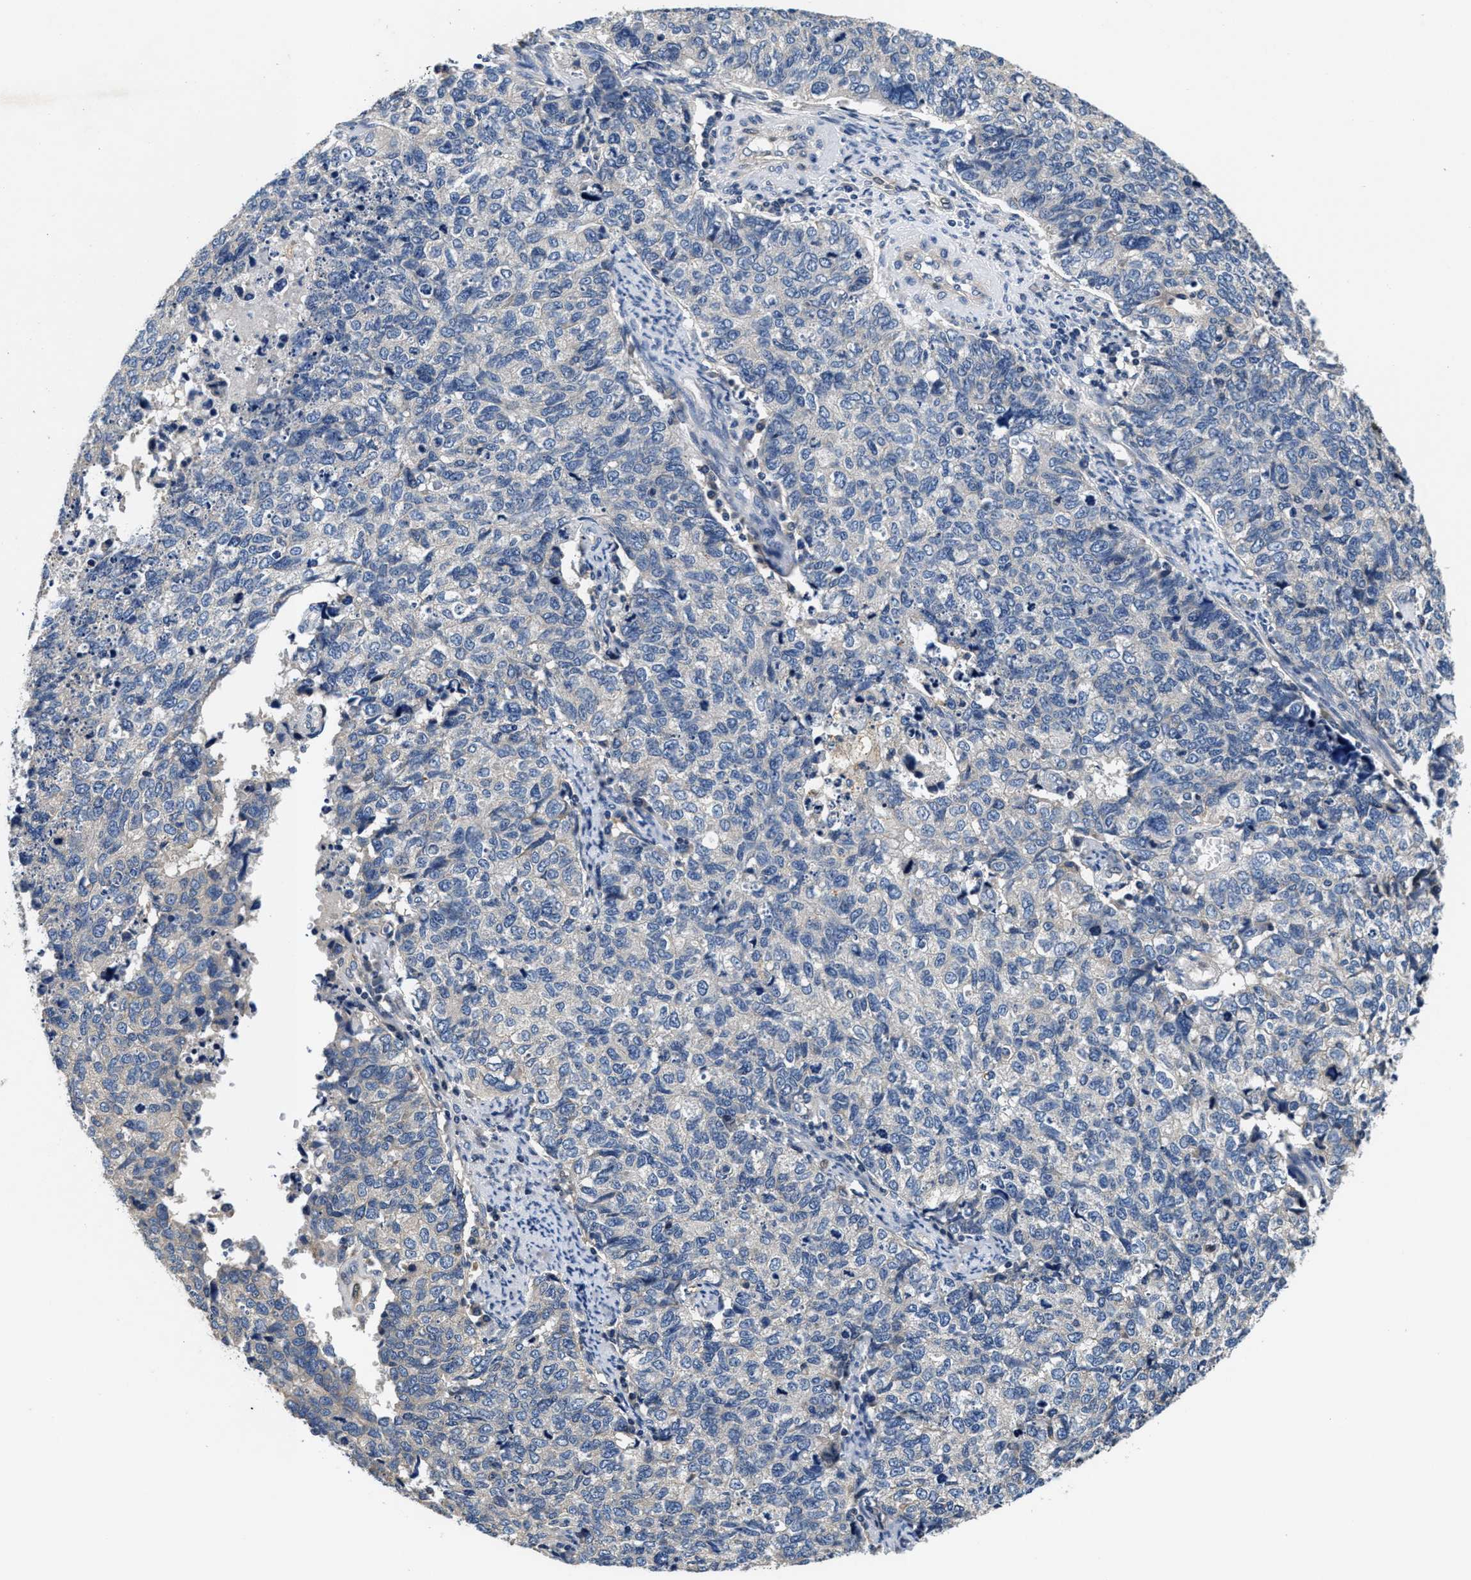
{"staining": {"intensity": "negative", "quantity": "none", "location": "none"}, "tissue": "cervical cancer", "cell_type": "Tumor cells", "image_type": "cancer", "snomed": [{"axis": "morphology", "description": "Squamous cell carcinoma, NOS"}, {"axis": "topography", "description": "Cervix"}], "caption": "High magnification brightfield microscopy of cervical squamous cell carcinoma stained with DAB (3,3'-diaminobenzidine) (brown) and counterstained with hematoxylin (blue): tumor cells show no significant expression. (Stains: DAB immunohistochemistry (IHC) with hematoxylin counter stain, Microscopy: brightfield microscopy at high magnification).", "gene": "ANKIB1", "patient": {"sex": "female", "age": 63}}